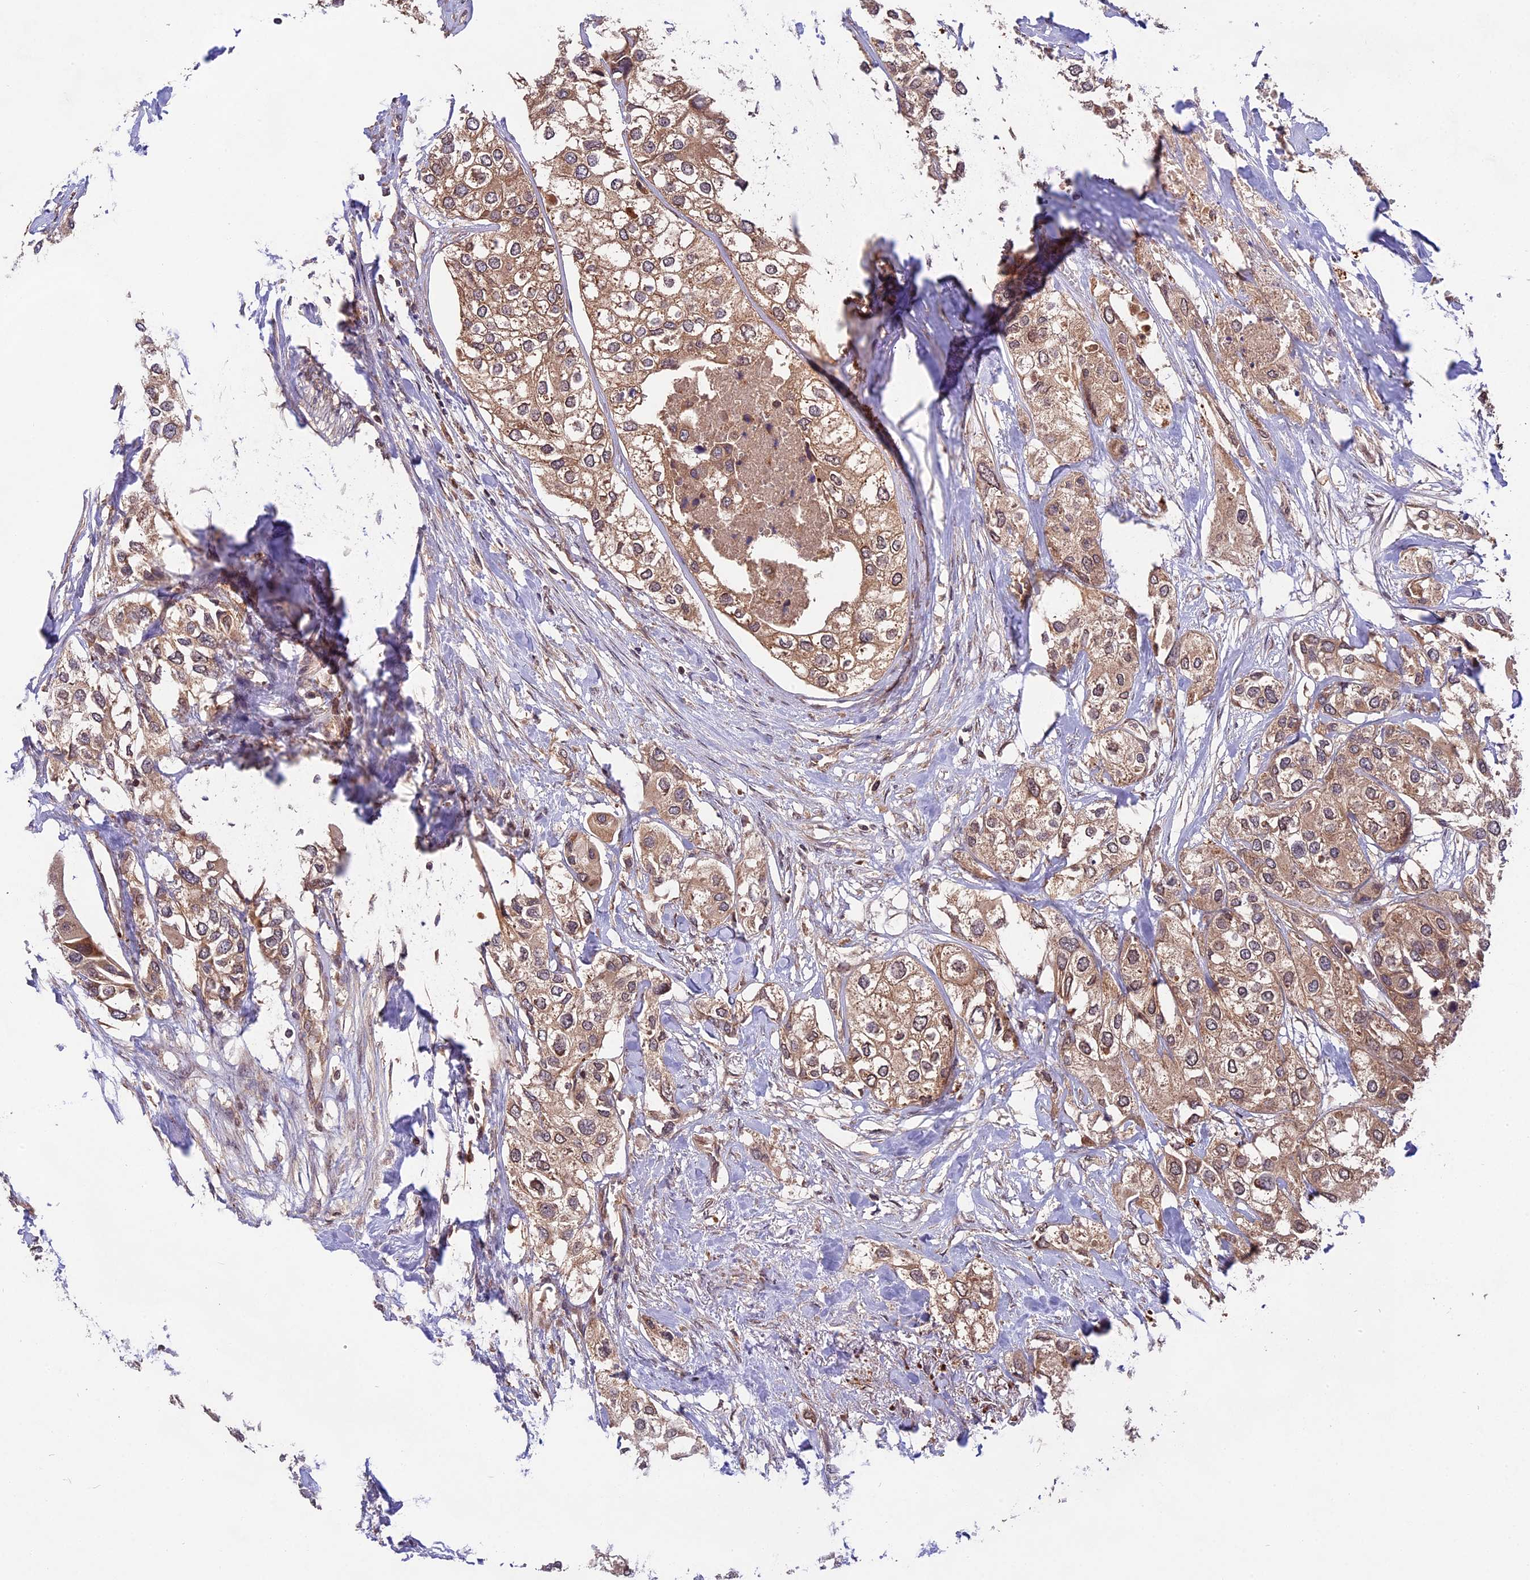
{"staining": {"intensity": "weak", "quantity": ">75%", "location": "cytoplasmic/membranous"}, "tissue": "urothelial cancer", "cell_type": "Tumor cells", "image_type": "cancer", "snomed": [{"axis": "morphology", "description": "Urothelial carcinoma, High grade"}, {"axis": "topography", "description": "Urinary bladder"}], "caption": "Human urothelial carcinoma (high-grade) stained for a protein (brown) exhibits weak cytoplasmic/membranous positive staining in about >75% of tumor cells.", "gene": "CHAC1", "patient": {"sex": "male", "age": 64}}